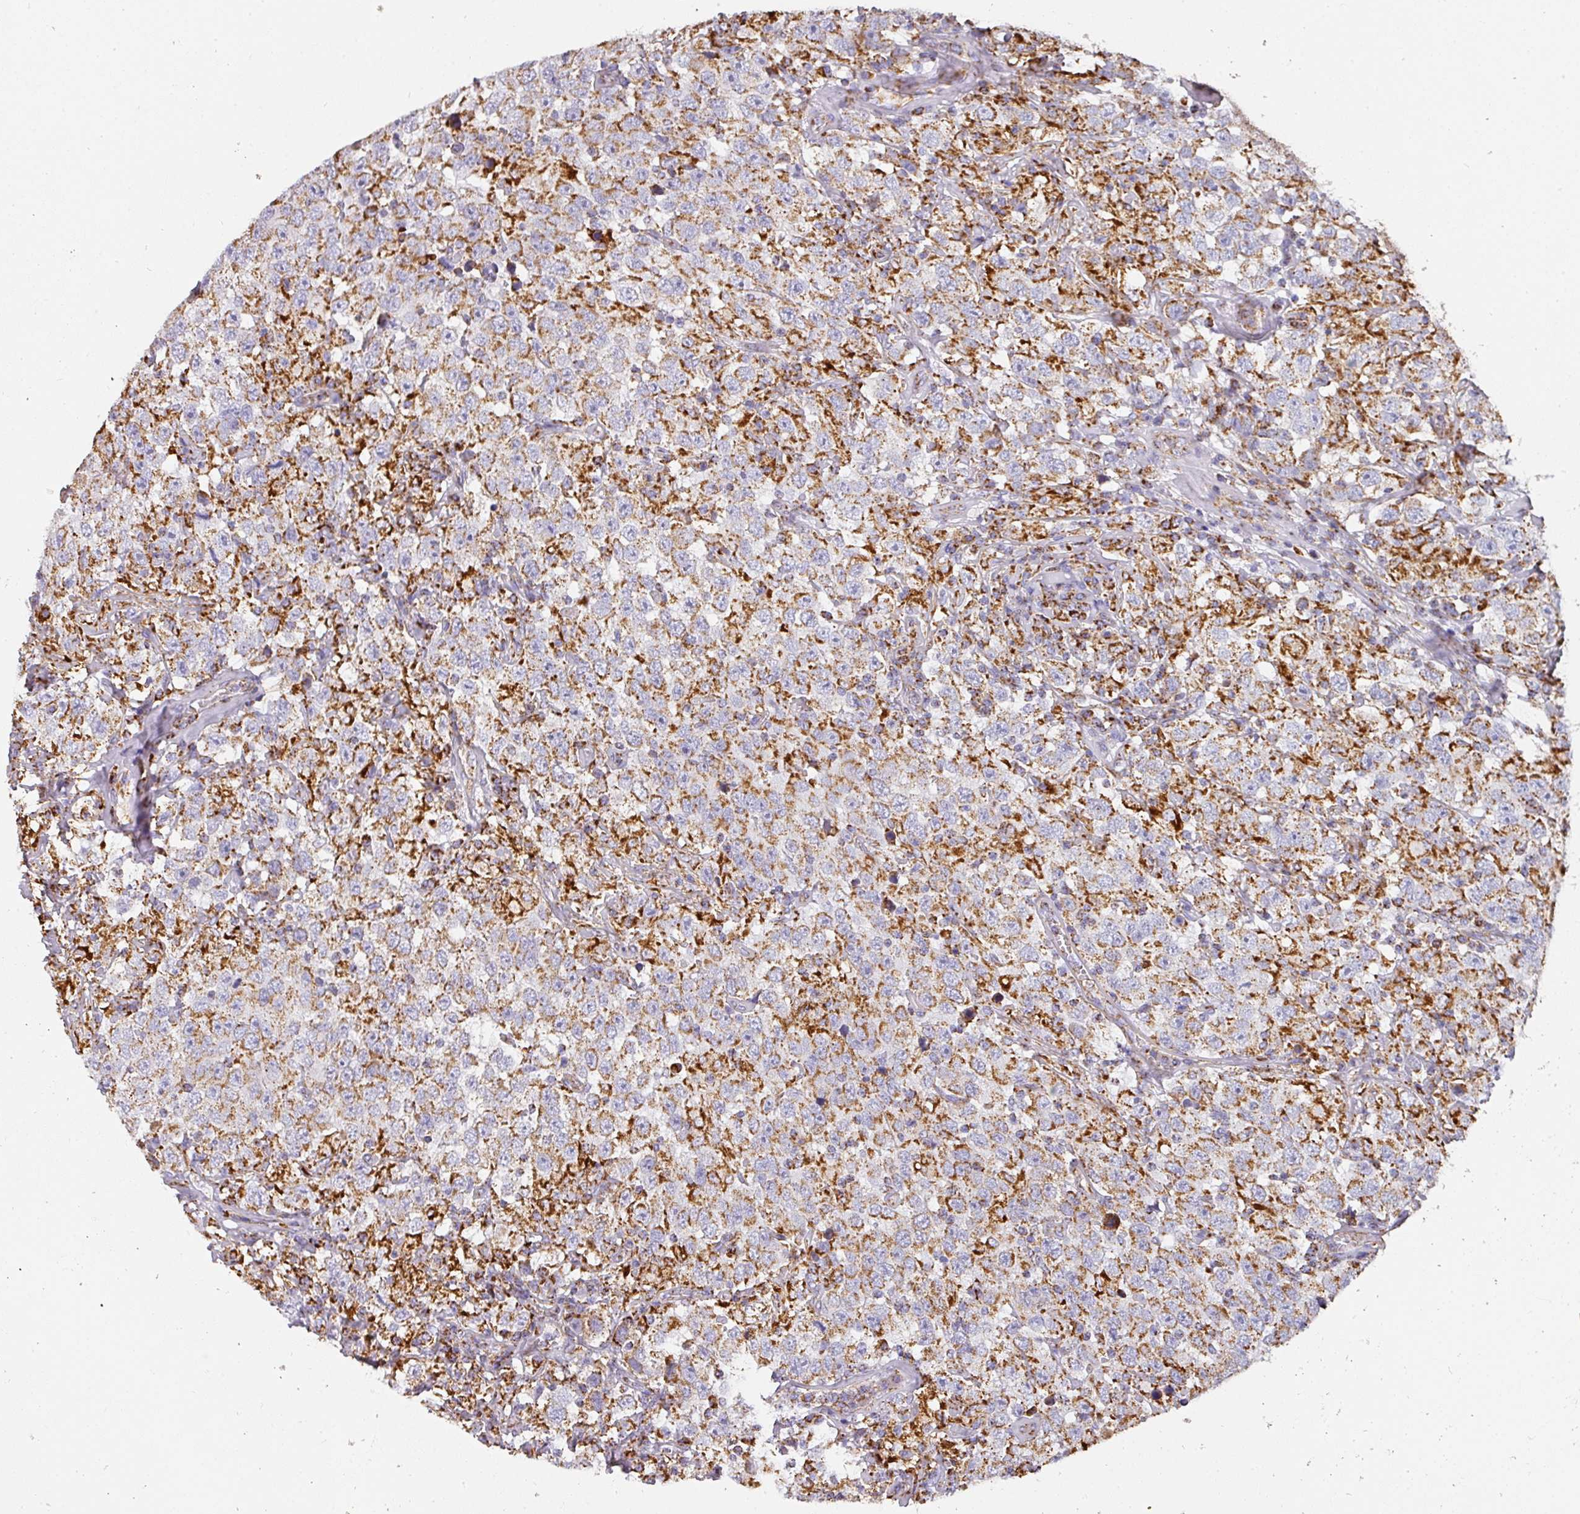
{"staining": {"intensity": "strong", "quantity": ">75%", "location": "cytoplasmic/membranous"}, "tissue": "testis cancer", "cell_type": "Tumor cells", "image_type": "cancer", "snomed": [{"axis": "morphology", "description": "Seminoma, NOS"}, {"axis": "topography", "description": "Testis"}], "caption": "A photomicrograph of human seminoma (testis) stained for a protein reveals strong cytoplasmic/membranous brown staining in tumor cells. The protein of interest is shown in brown color, while the nuclei are stained blue.", "gene": "UQCRFS1", "patient": {"sex": "male", "age": 41}}